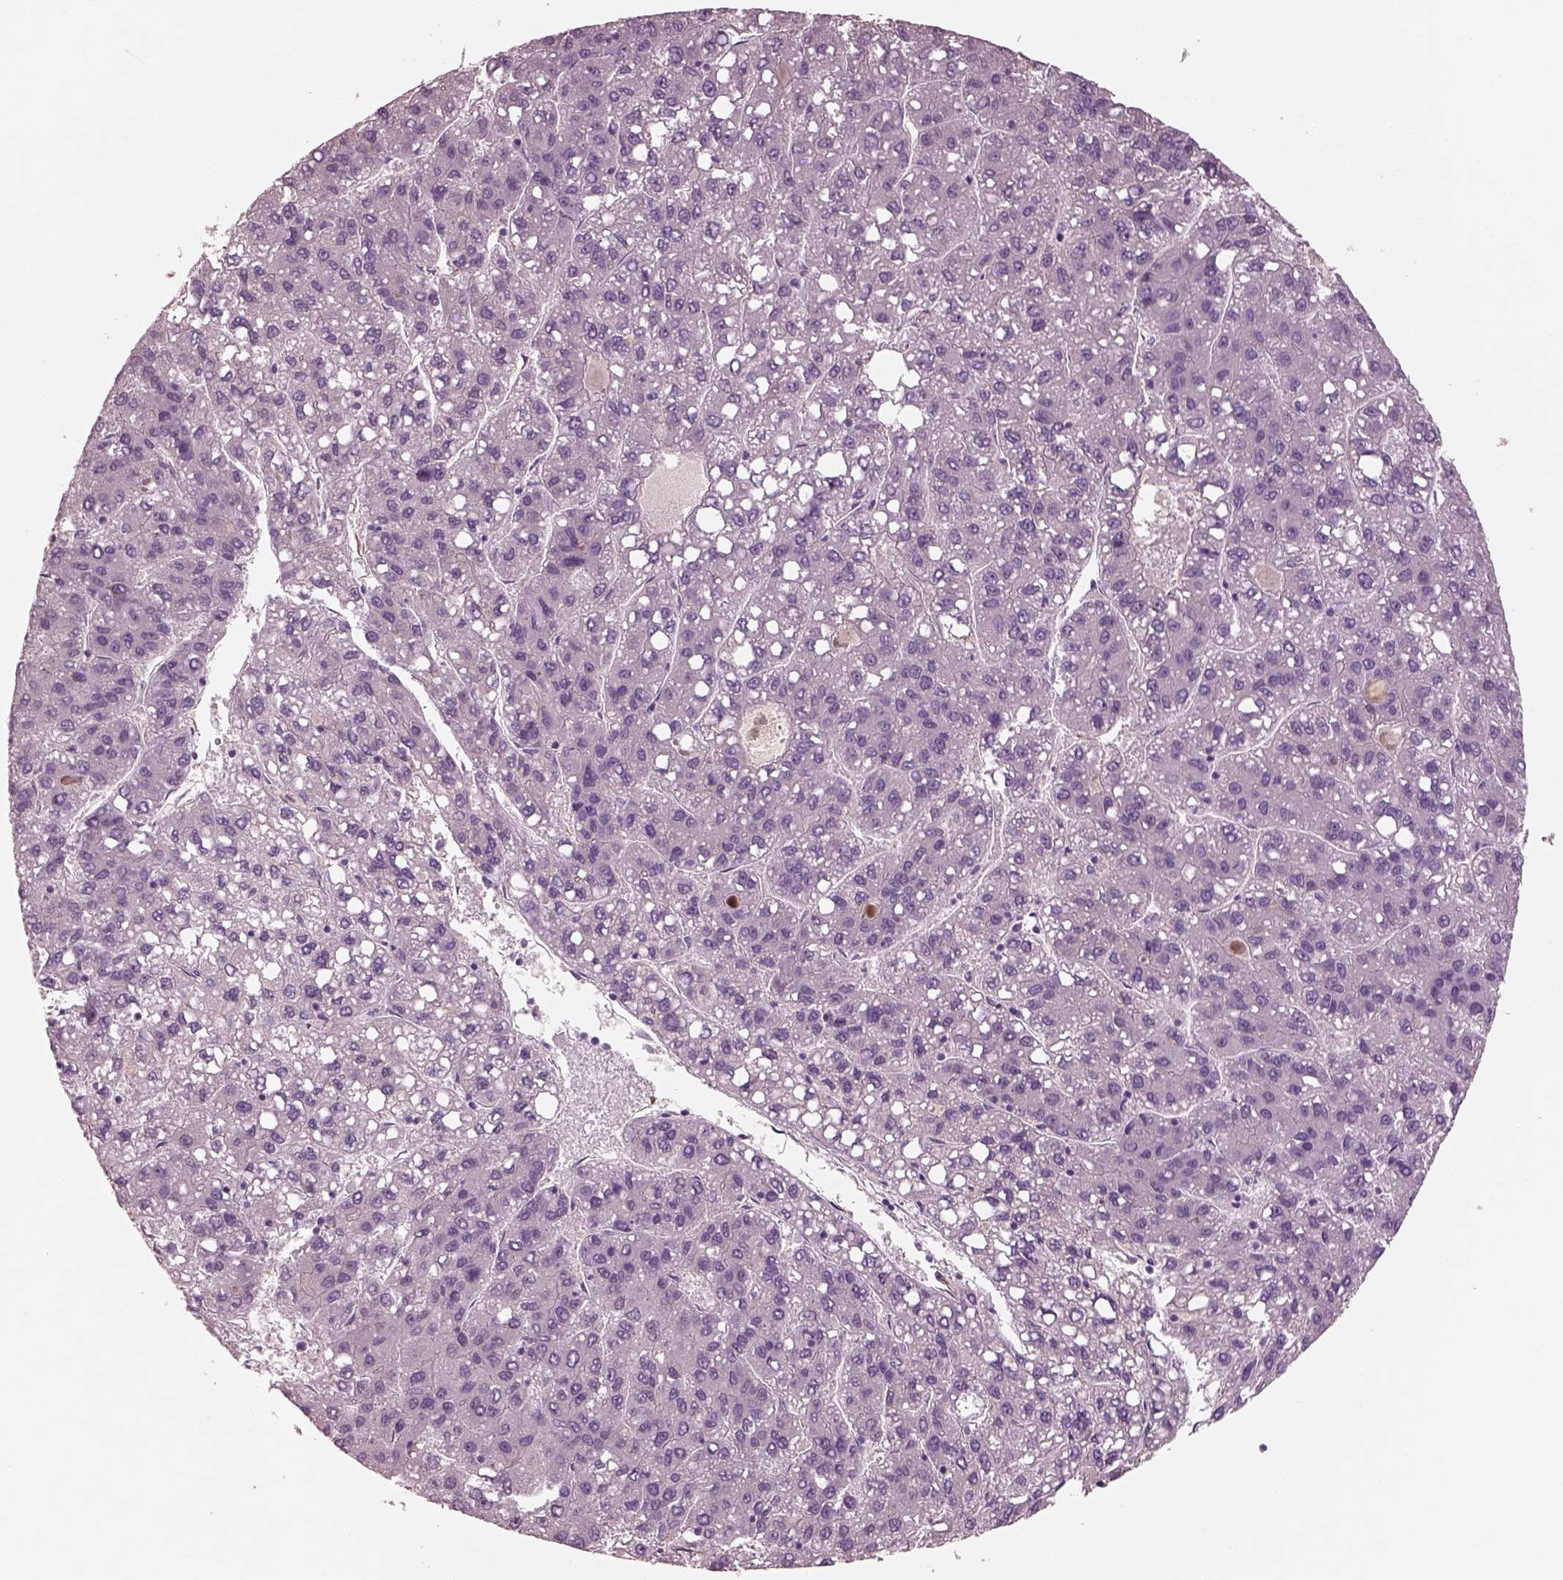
{"staining": {"intensity": "negative", "quantity": "none", "location": "none"}, "tissue": "liver cancer", "cell_type": "Tumor cells", "image_type": "cancer", "snomed": [{"axis": "morphology", "description": "Carcinoma, Hepatocellular, NOS"}, {"axis": "topography", "description": "Liver"}], "caption": "High power microscopy image of an IHC image of liver cancer, revealing no significant positivity in tumor cells.", "gene": "IGLL1", "patient": {"sex": "female", "age": 82}}